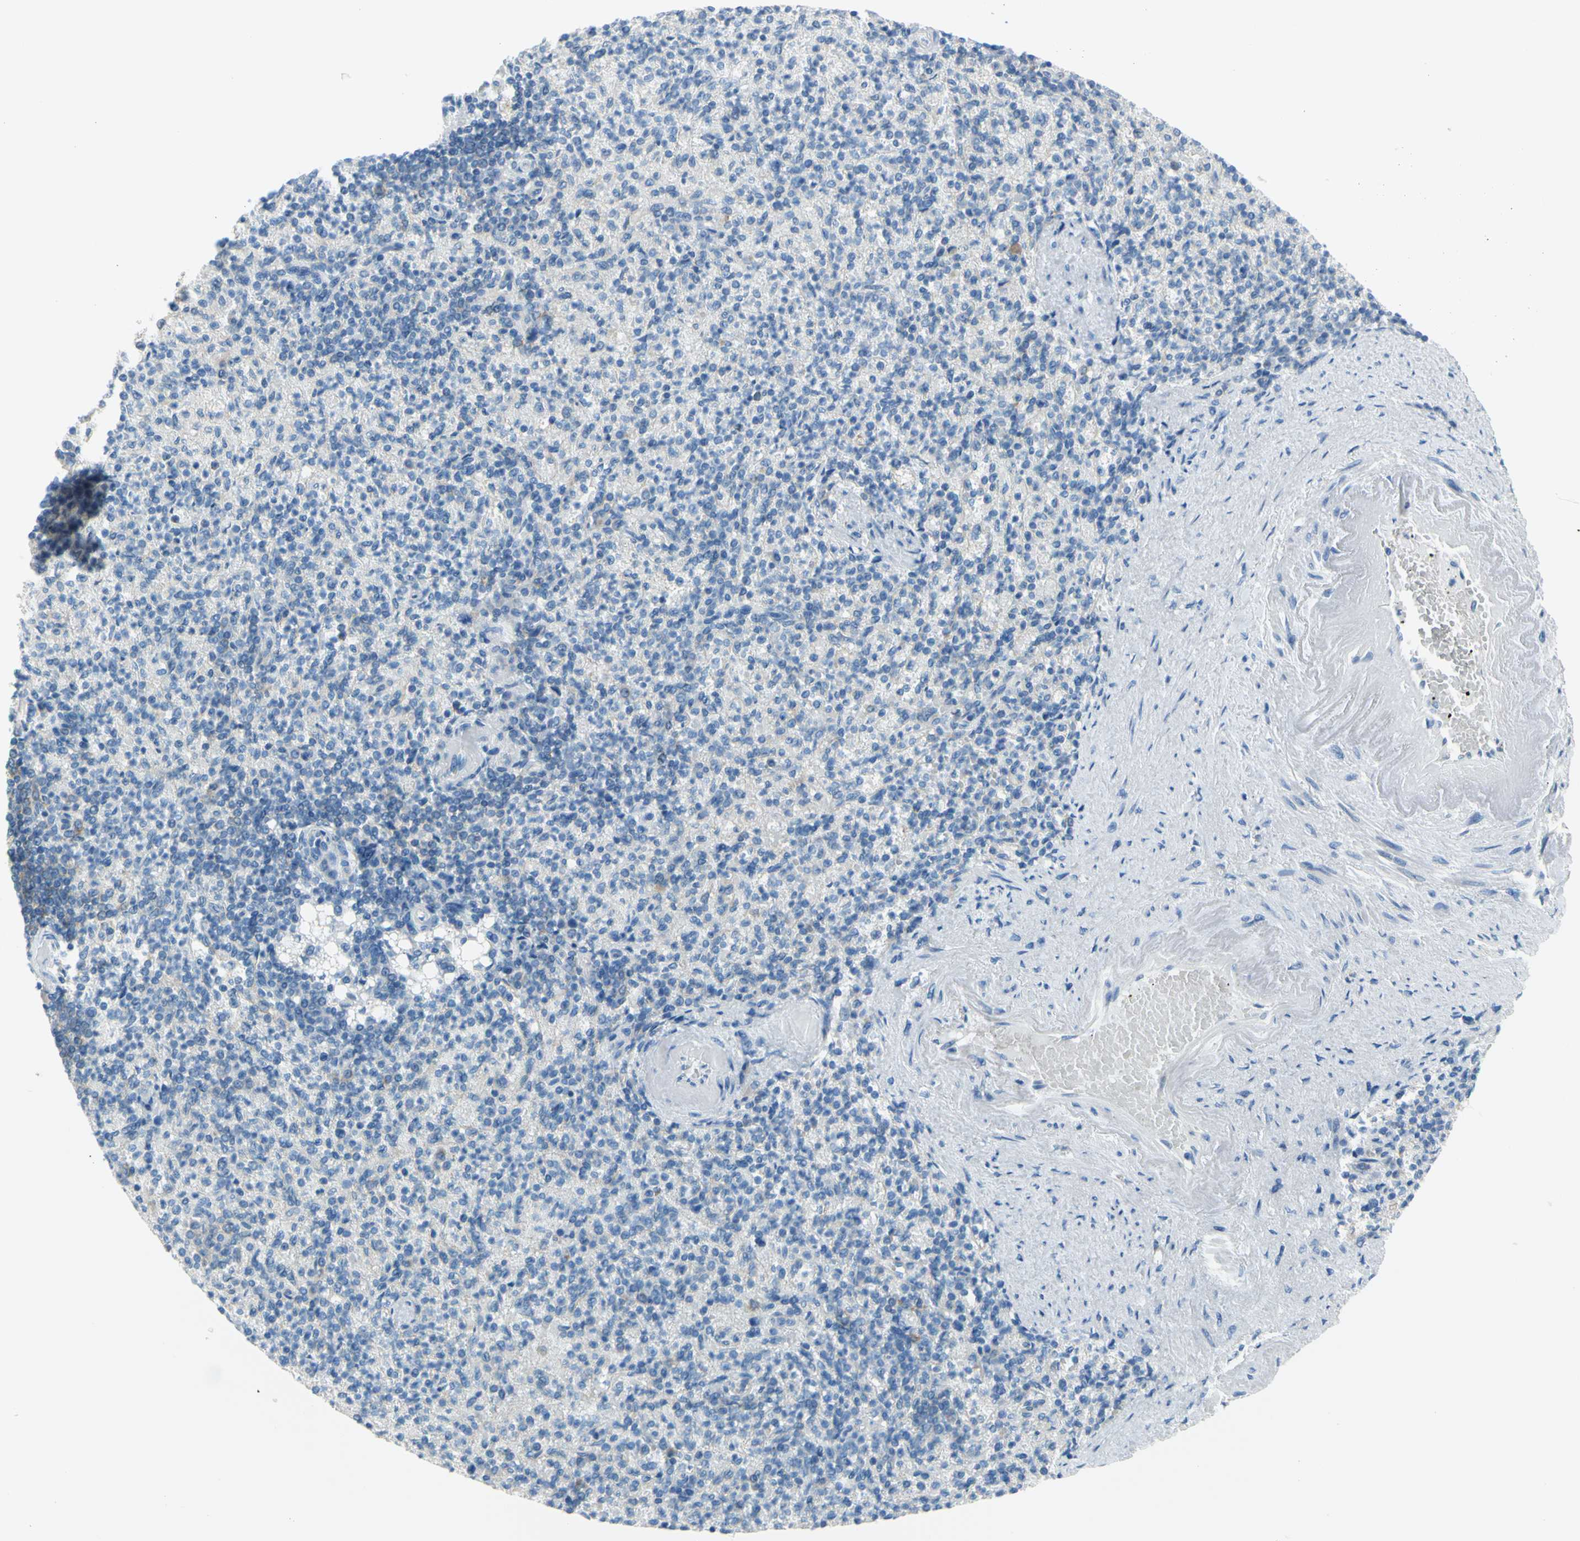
{"staining": {"intensity": "negative", "quantity": "none", "location": "none"}, "tissue": "spleen", "cell_type": "Cells in red pulp", "image_type": "normal", "snomed": [{"axis": "morphology", "description": "Normal tissue, NOS"}, {"axis": "topography", "description": "Spleen"}], "caption": "Spleen stained for a protein using IHC shows no expression cells in red pulp.", "gene": "FRMD4B", "patient": {"sex": "female", "age": 74}}